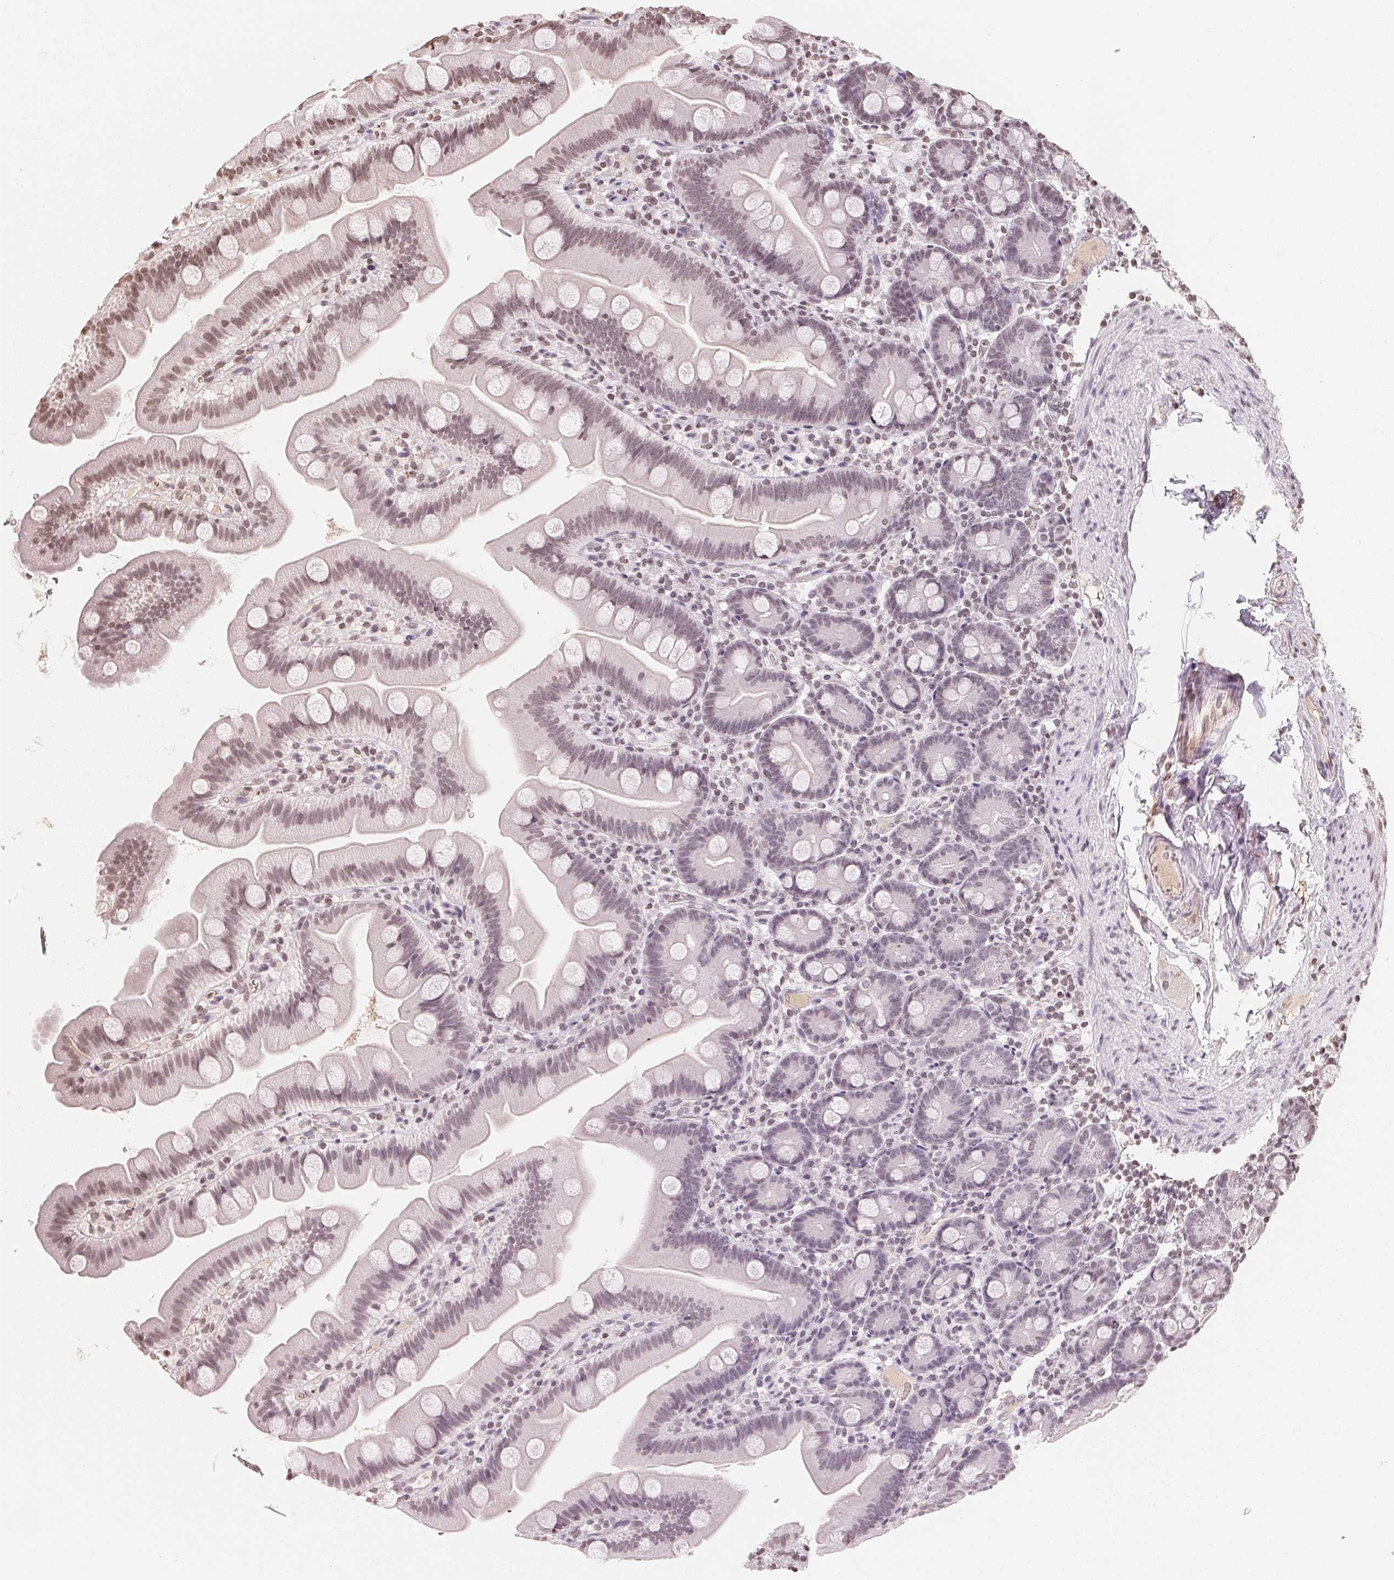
{"staining": {"intensity": "moderate", "quantity": "25%-75%", "location": "nuclear"}, "tissue": "small intestine", "cell_type": "Glandular cells", "image_type": "normal", "snomed": [{"axis": "morphology", "description": "Normal tissue, NOS"}, {"axis": "topography", "description": "Small intestine"}], "caption": "A medium amount of moderate nuclear staining is seen in approximately 25%-75% of glandular cells in benign small intestine.", "gene": "TBP", "patient": {"sex": "female", "age": 68}}